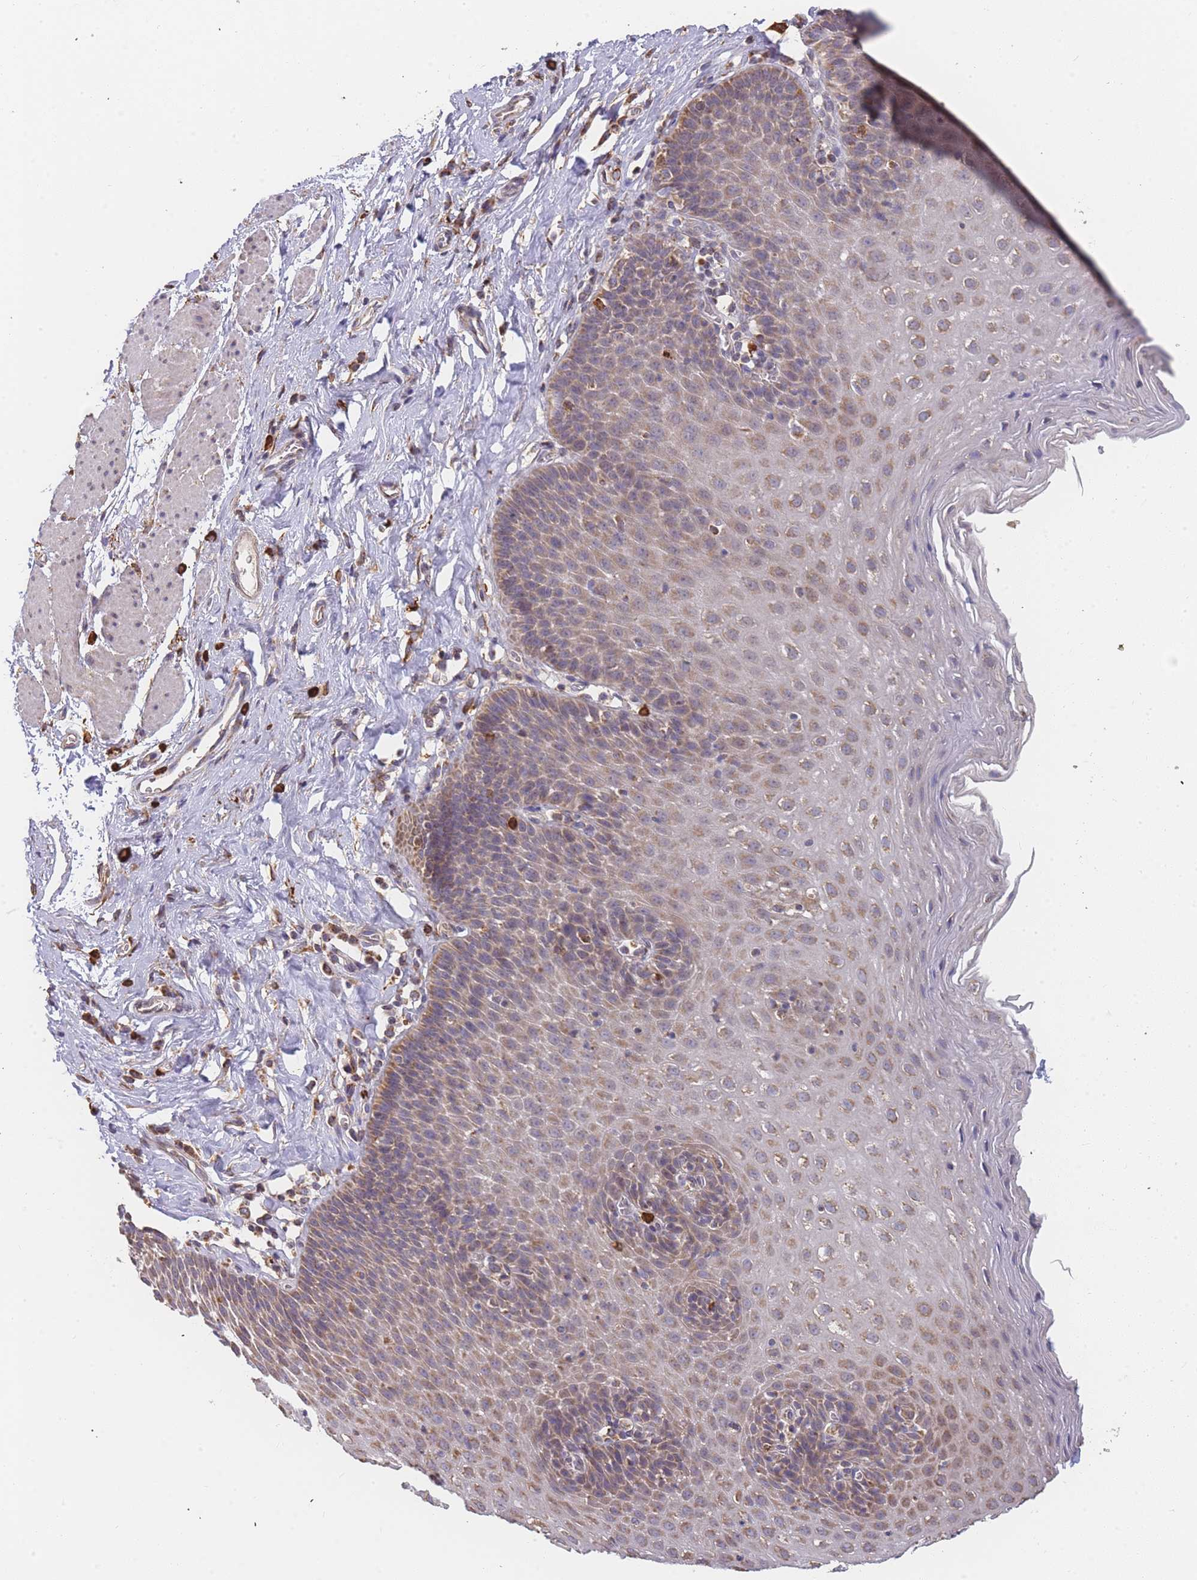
{"staining": {"intensity": "moderate", "quantity": ">75%", "location": "cytoplasmic/membranous"}, "tissue": "esophagus", "cell_type": "Squamous epithelial cells", "image_type": "normal", "snomed": [{"axis": "morphology", "description": "Normal tissue, NOS"}, {"axis": "topography", "description": "Esophagus"}], "caption": "Esophagus stained for a protein shows moderate cytoplasmic/membranous positivity in squamous epithelial cells. The staining was performed using DAB (3,3'-diaminobenzidine), with brown indicating positive protein expression. Nuclei are stained blue with hematoxylin.", "gene": "ADCY9", "patient": {"sex": "female", "age": 61}}